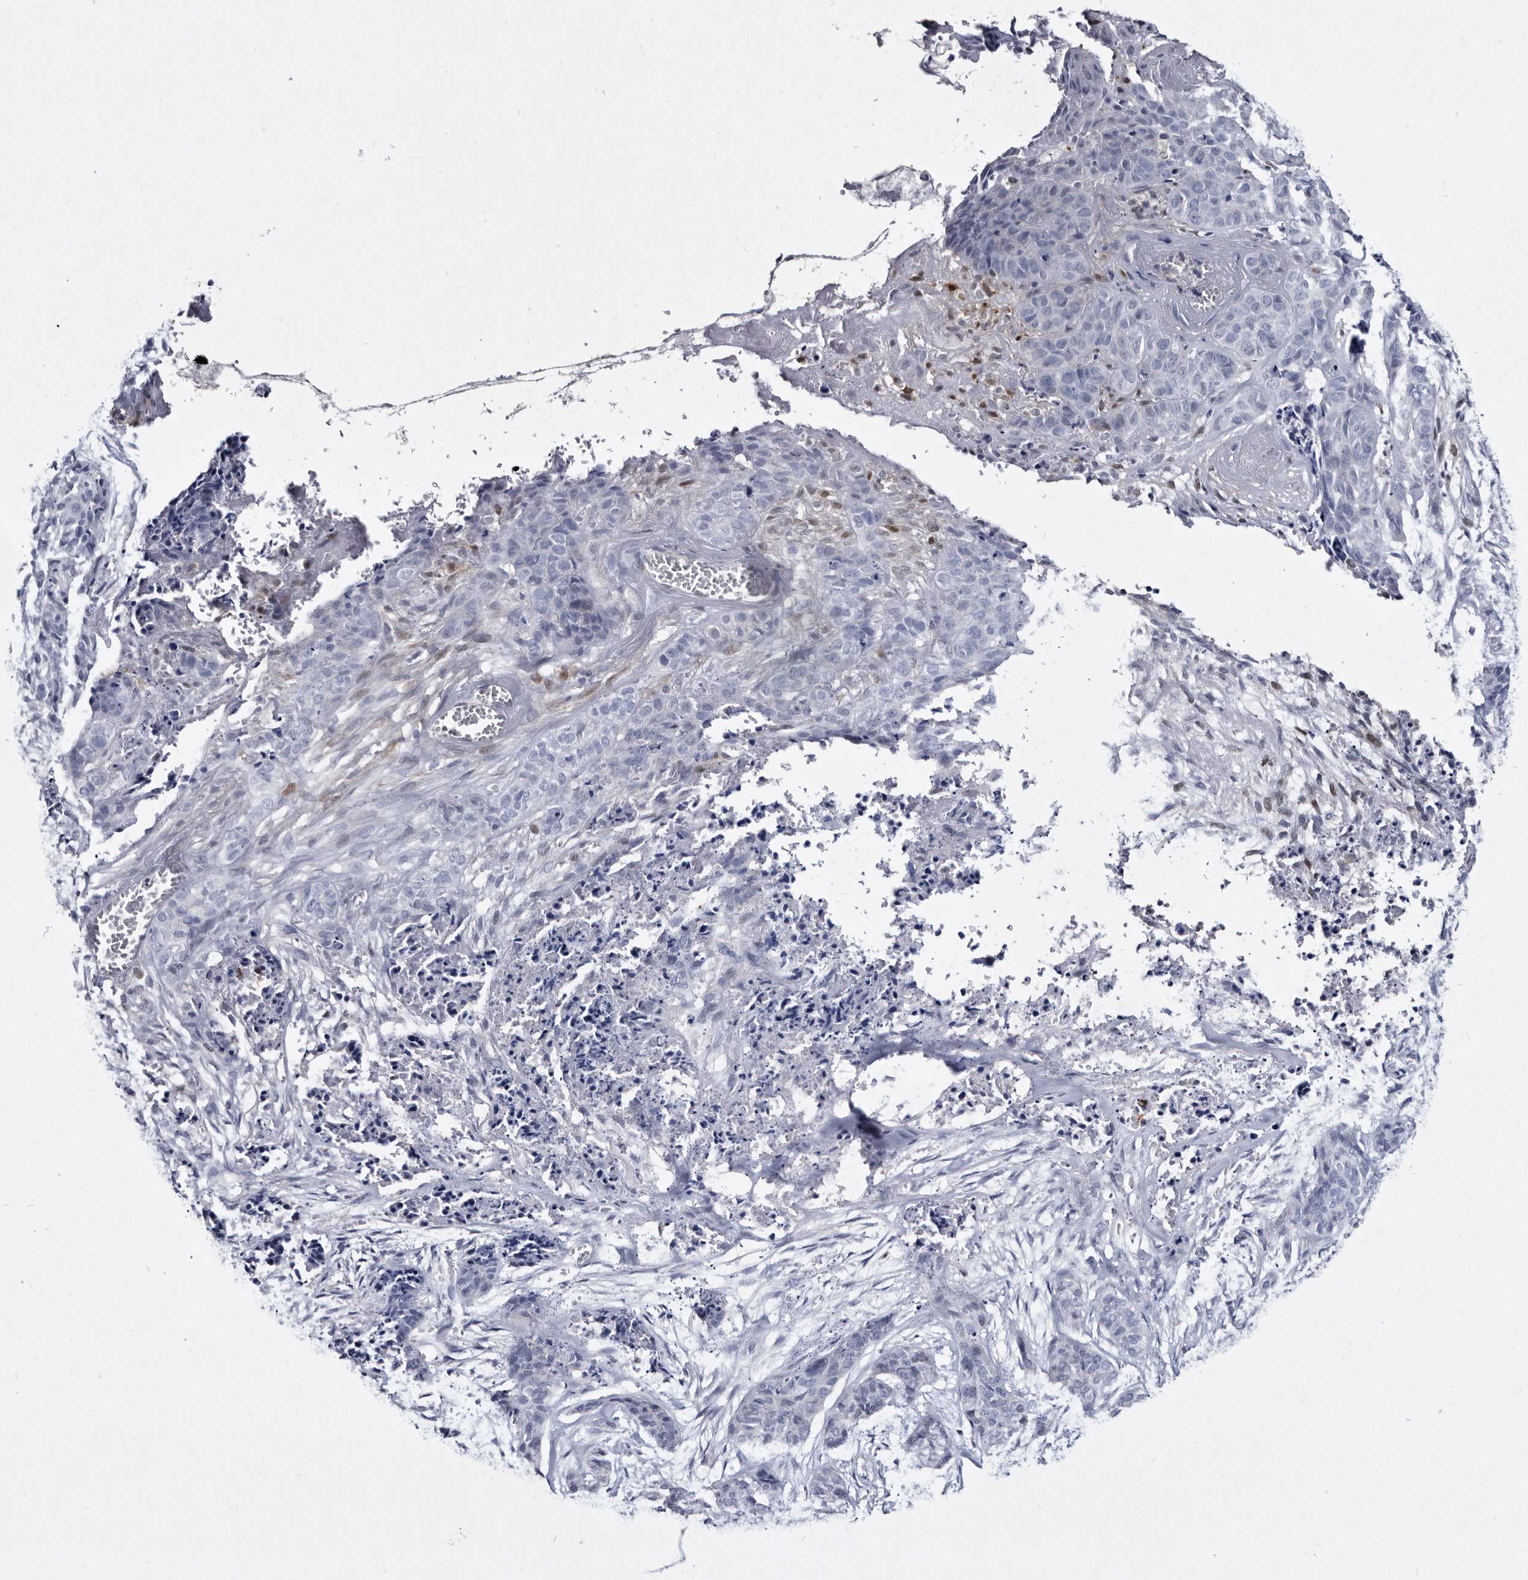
{"staining": {"intensity": "negative", "quantity": "none", "location": "none"}, "tissue": "skin cancer", "cell_type": "Tumor cells", "image_type": "cancer", "snomed": [{"axis": "morphology", "description": "Basal cell carcinoma"}, {"axis": "topography", "description": "Skin"}], "caption": "This is a micrograph of immunohistochemistry (IHC) staining of skin cancer (basal cell carcinoma), which shows no expression in tumor cells. The staining was performed using DAB to visualize the protein expression in brown, while the nuclei were stained in blue with hematoxylin (Magnification: 20x).", "gene": "SERPINB8", "patient": {"sex": "female", "age": 64}}